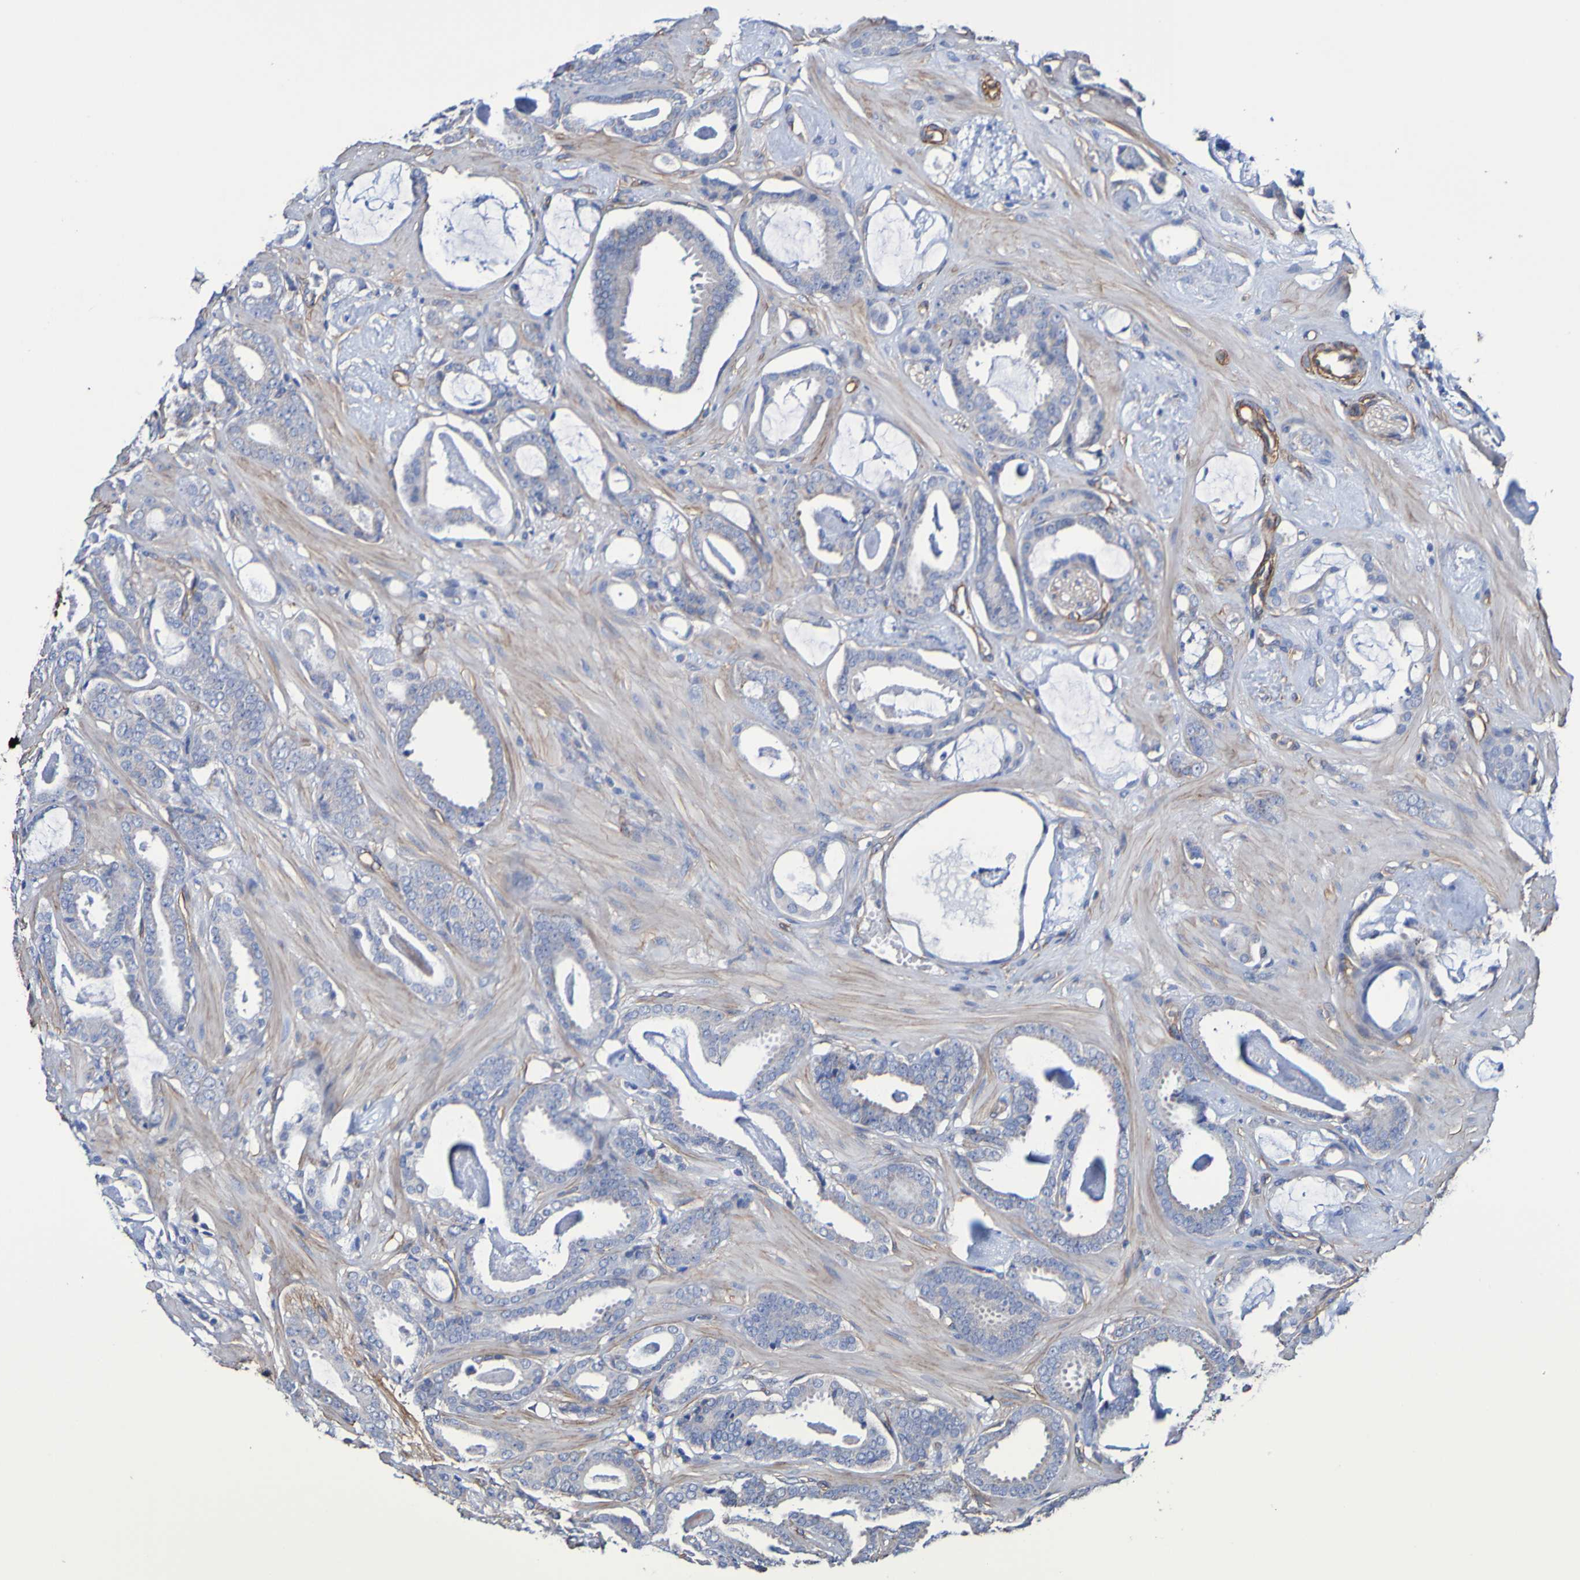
{"staining": {"intensity": "negative", "quantity": "none", "location": "none"}, "tissue": "prostate cancer", "cell_type": "Tumor cells", "image_type": "cancer", "snomed": [{"axis": "morphology", "description": "Adenocarcinoma, Low grade"}, {"axis": "topography", "description": "Prostate"}], "caption": "IHC photomicrograph of prostate cancer (adenocarcinoma (low-grade)) stained for a protein (brown), which demonstrates no staining in tumor cells. Nuclei are stained in blue.", "gene": "ELMOD3", "patient": {"sex": "male", "age": 53}}